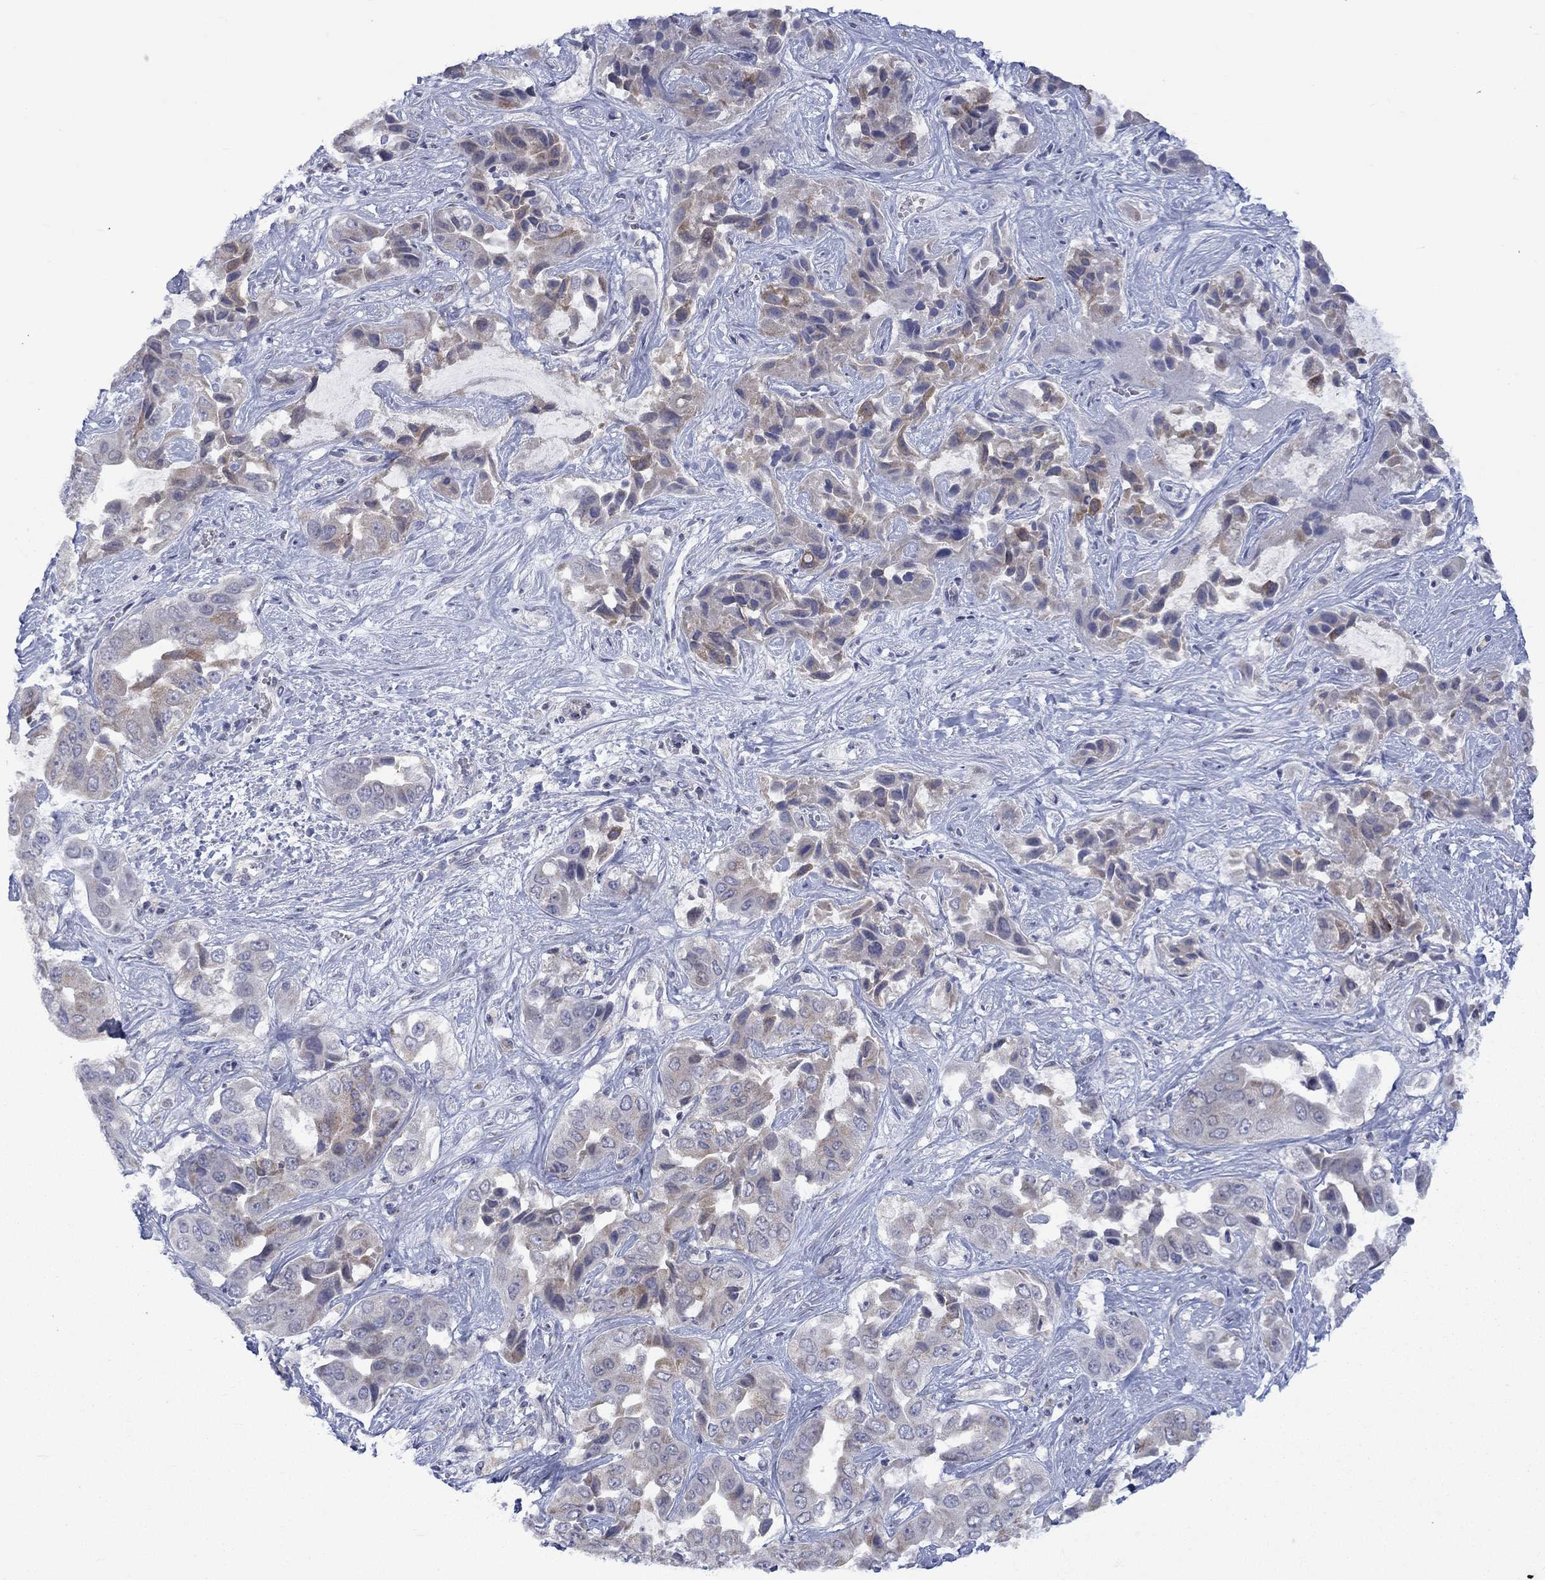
{"staining": {"intensity": "moderate", "quantity": "25%-75%", "location": "cytoplasmic/membranous"}, "tissue": "liver cancer", "cell_type": "Tumor cells", "image_type": "cancer", "snomed": [{"axis": "morphology", "description": "Cholangiocarcinoma"}, {"axis": "topography", "description": "Liver"}], "caption": "Protein analysis of liver cancer (cholangiocarcinoma) tissue reveals moderate cytoplasmic/membranous expression in about 25%-75% of tumor cells.", "gene": "KCNJ16", "patient": {"sex": "female", "age": 52}}